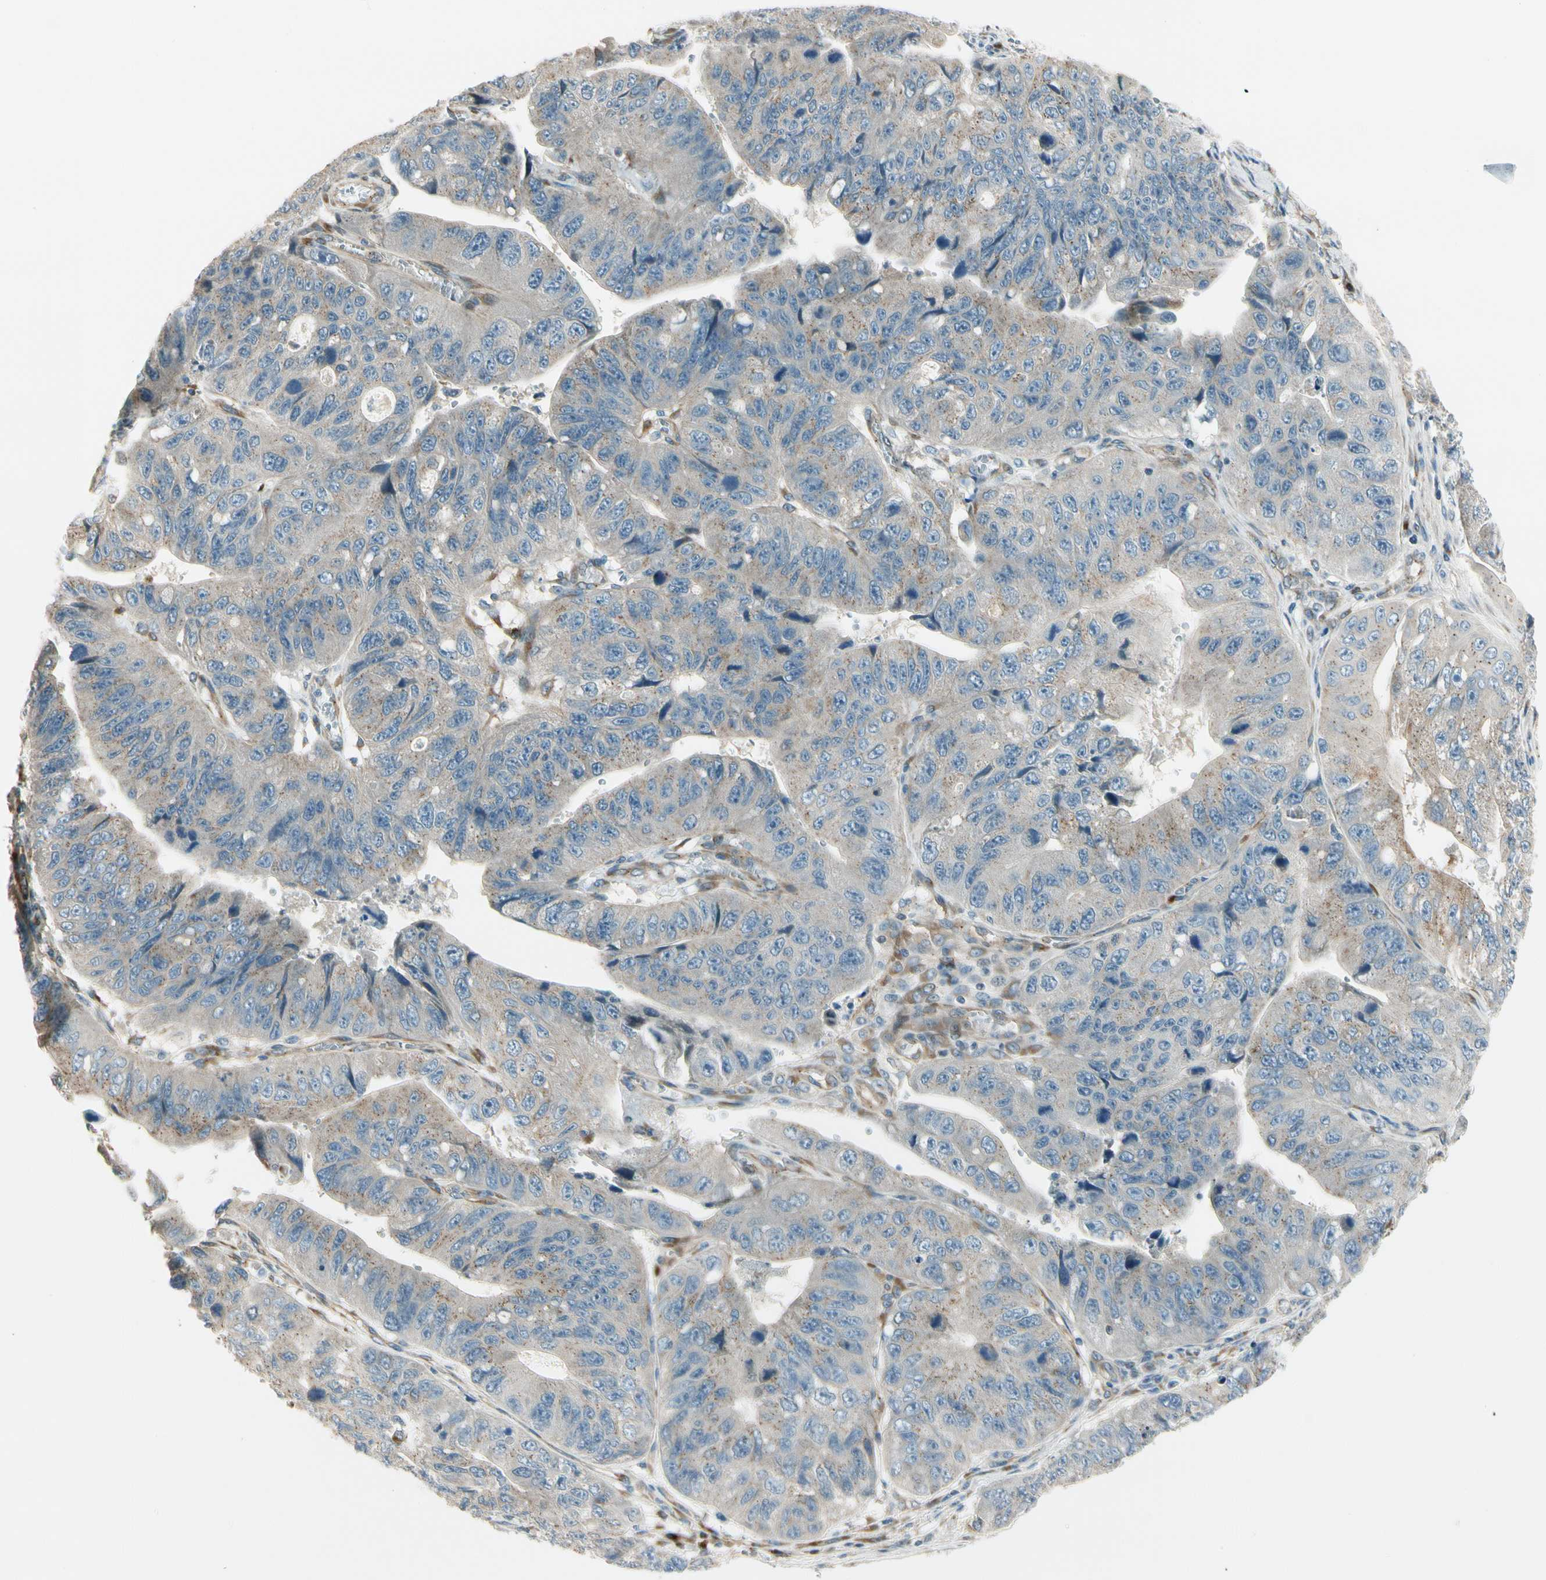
{"staining": {"intensity": "moderate", "quantity": "25%-75%", "location": "cytoplasmic/membranous"}, "tissue": "stomach cancer", "cell_type": "Tumor cells", "image_type": "cancer", "snomed": [{"axis": "morphology", "description": "Adenocarcinoma, NOS"}, {"axis": "topography", "description": "Stomach"}], "caption": "Stomach adenocarcinoma stained for a protein (brown) exhibits moderate cytoplasmic/membranous positive expression in about 25%-75% of tumor cells.", "gene": "MANSC1", "patient": {"sex": "male", "age": 59}}